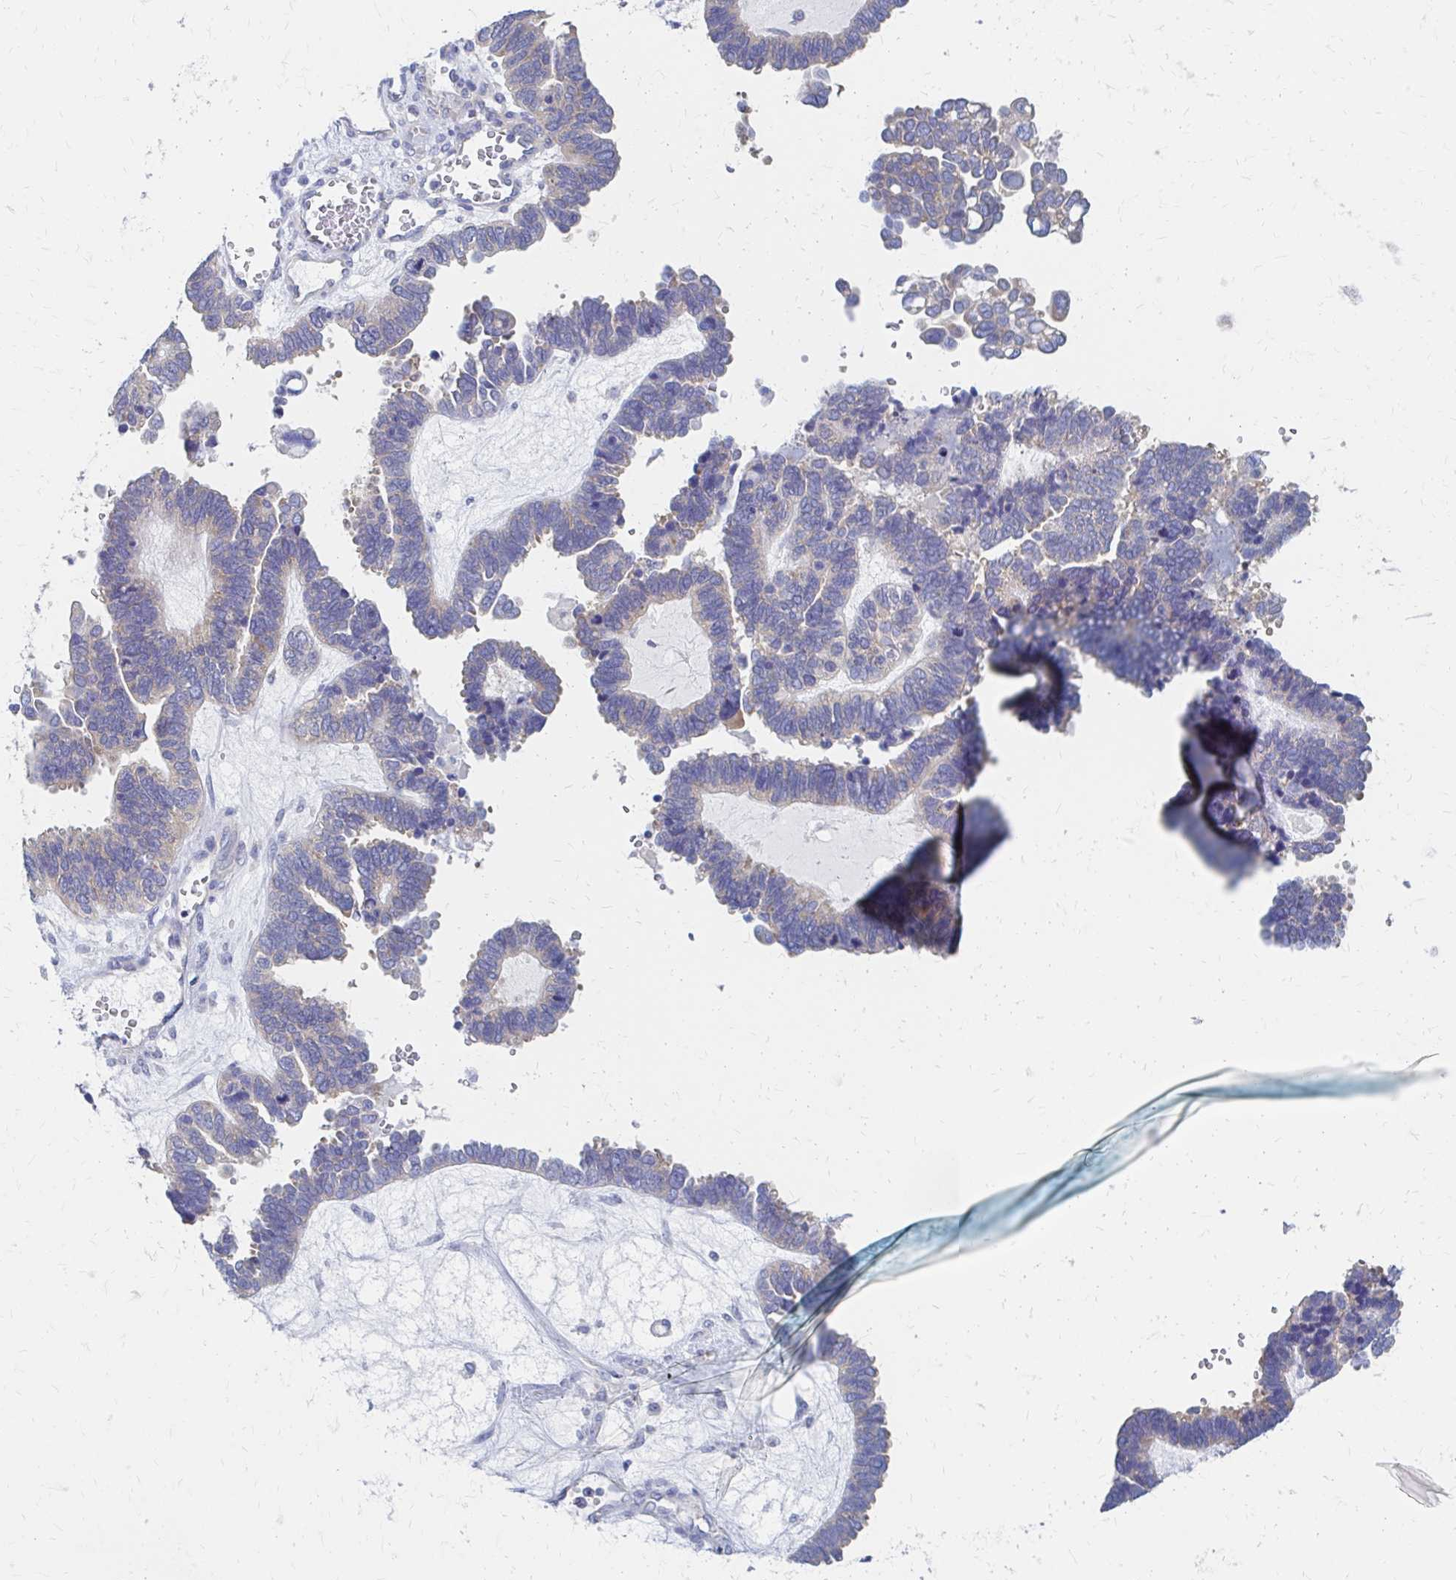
{"staining": {"intensity": "negative", "quantity": "none", "location": "none"}, "tissue": "ovarian cancer", "cell_type": "Tumor cells", "image_type": "cancer", "snomed": [{"axis": "morphology", "description": "Cystadenocarcinoma, serous, NOS"}, {"axis": "topography", "description": "Ovary"}], "caption": "The micrograph shows no staining of tumor cells in ovarian cancer (serous cystadenocarcinoma).", "gene": "RPL27A", "patient": {"sex": "female", "age": 51}}